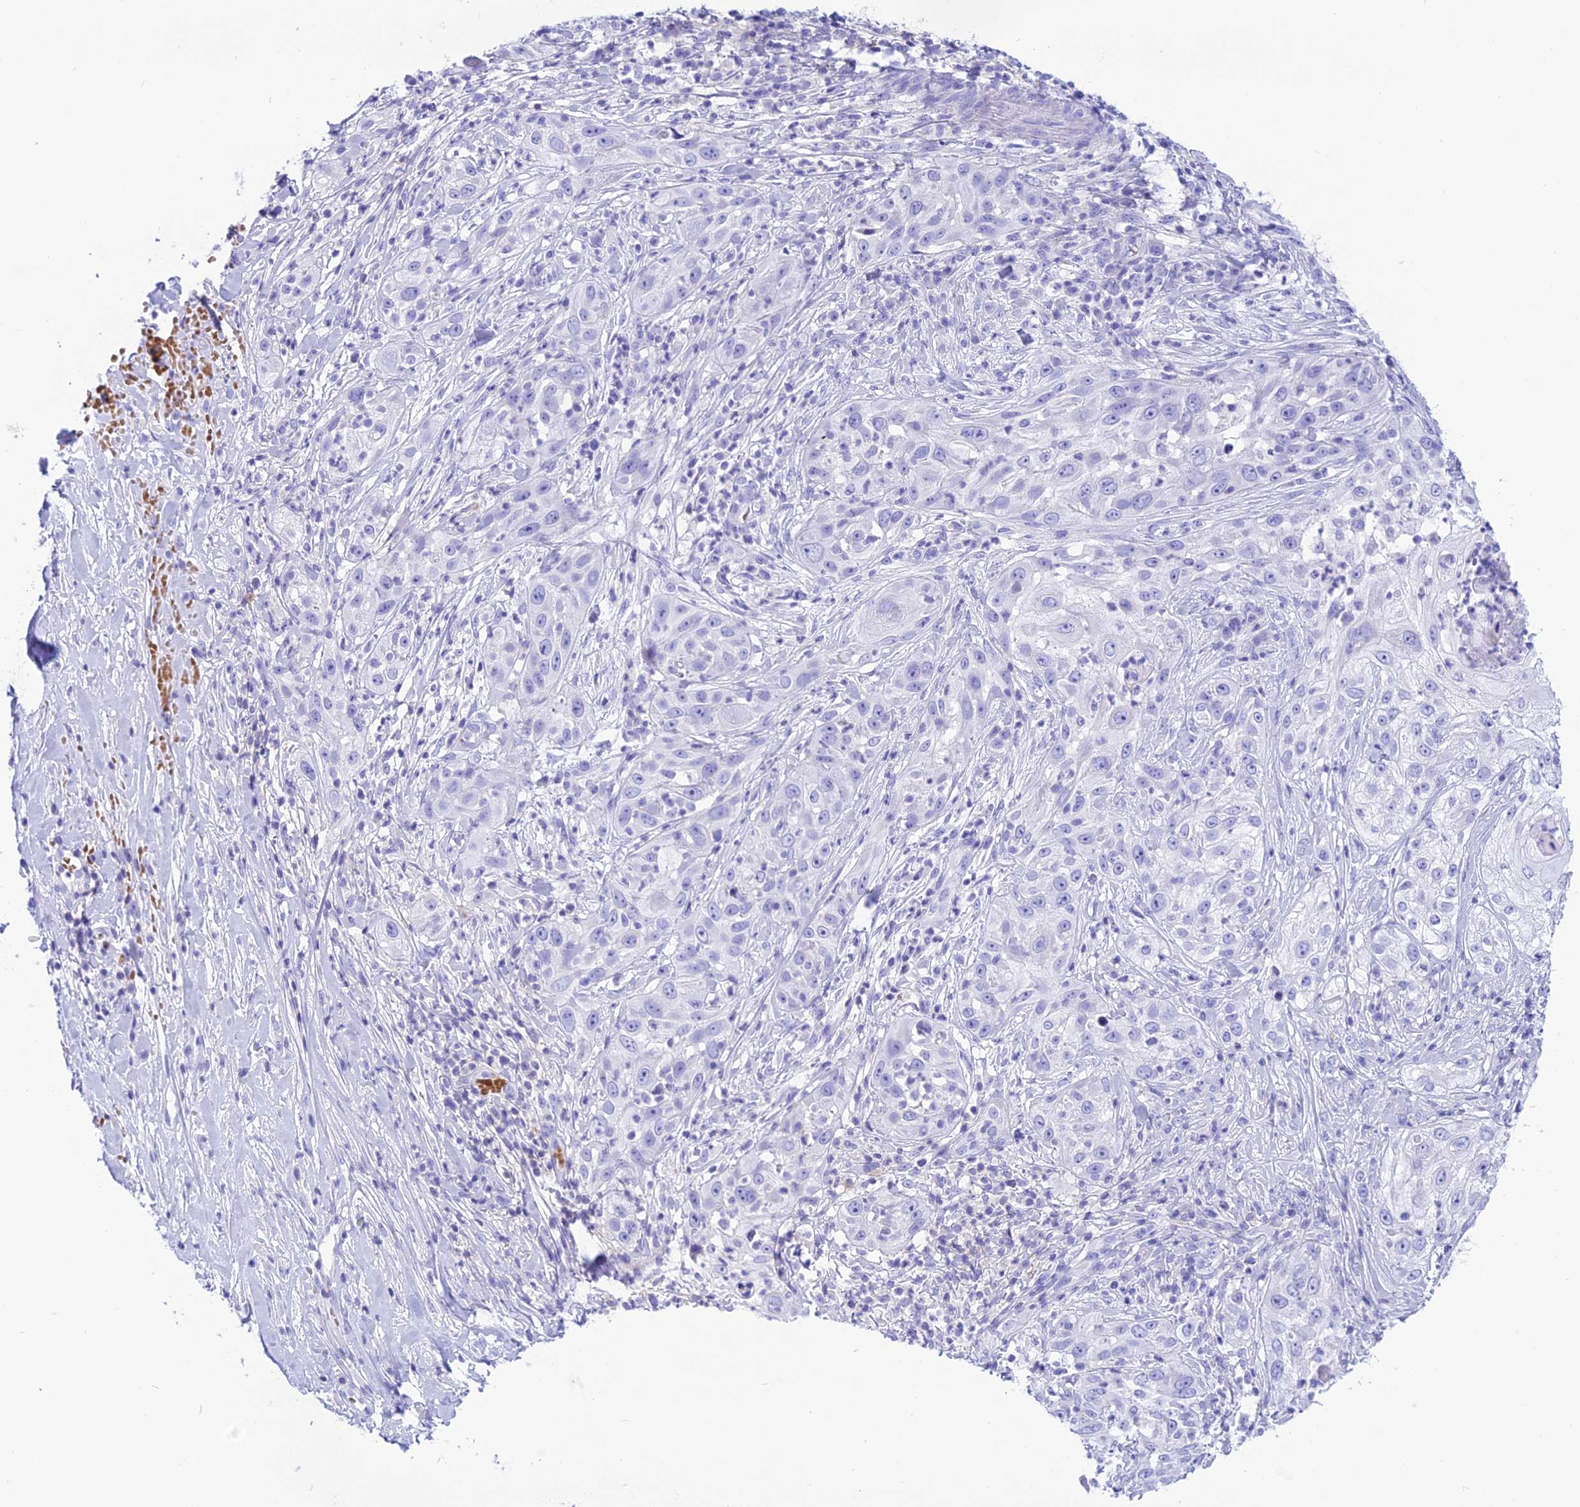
{"staining": {"intensity": "negative", "quantity": "none", "location": "none"}, "tissue": "skin cancer", "cell_type": "Tumor cells", "image_type": "cancer", "snomed": [{"axis": "morphology", "description": "Squamous cell carcinoma, NOS"}, {"axis": "topography", "description": "Skin"}], "caption": "This image is of skin cancer stained with IHC to label a protein in brown with the nuclei are counter-stained blue. There is no expression in tumor cells. (Stains: DAB immunohistochemistry with hematoxylin counter stain, Microscopy: brightfield microscopy at high magnification).", "gene": "GLYATL1", "patient": {"sex": "female", "age": 44}}